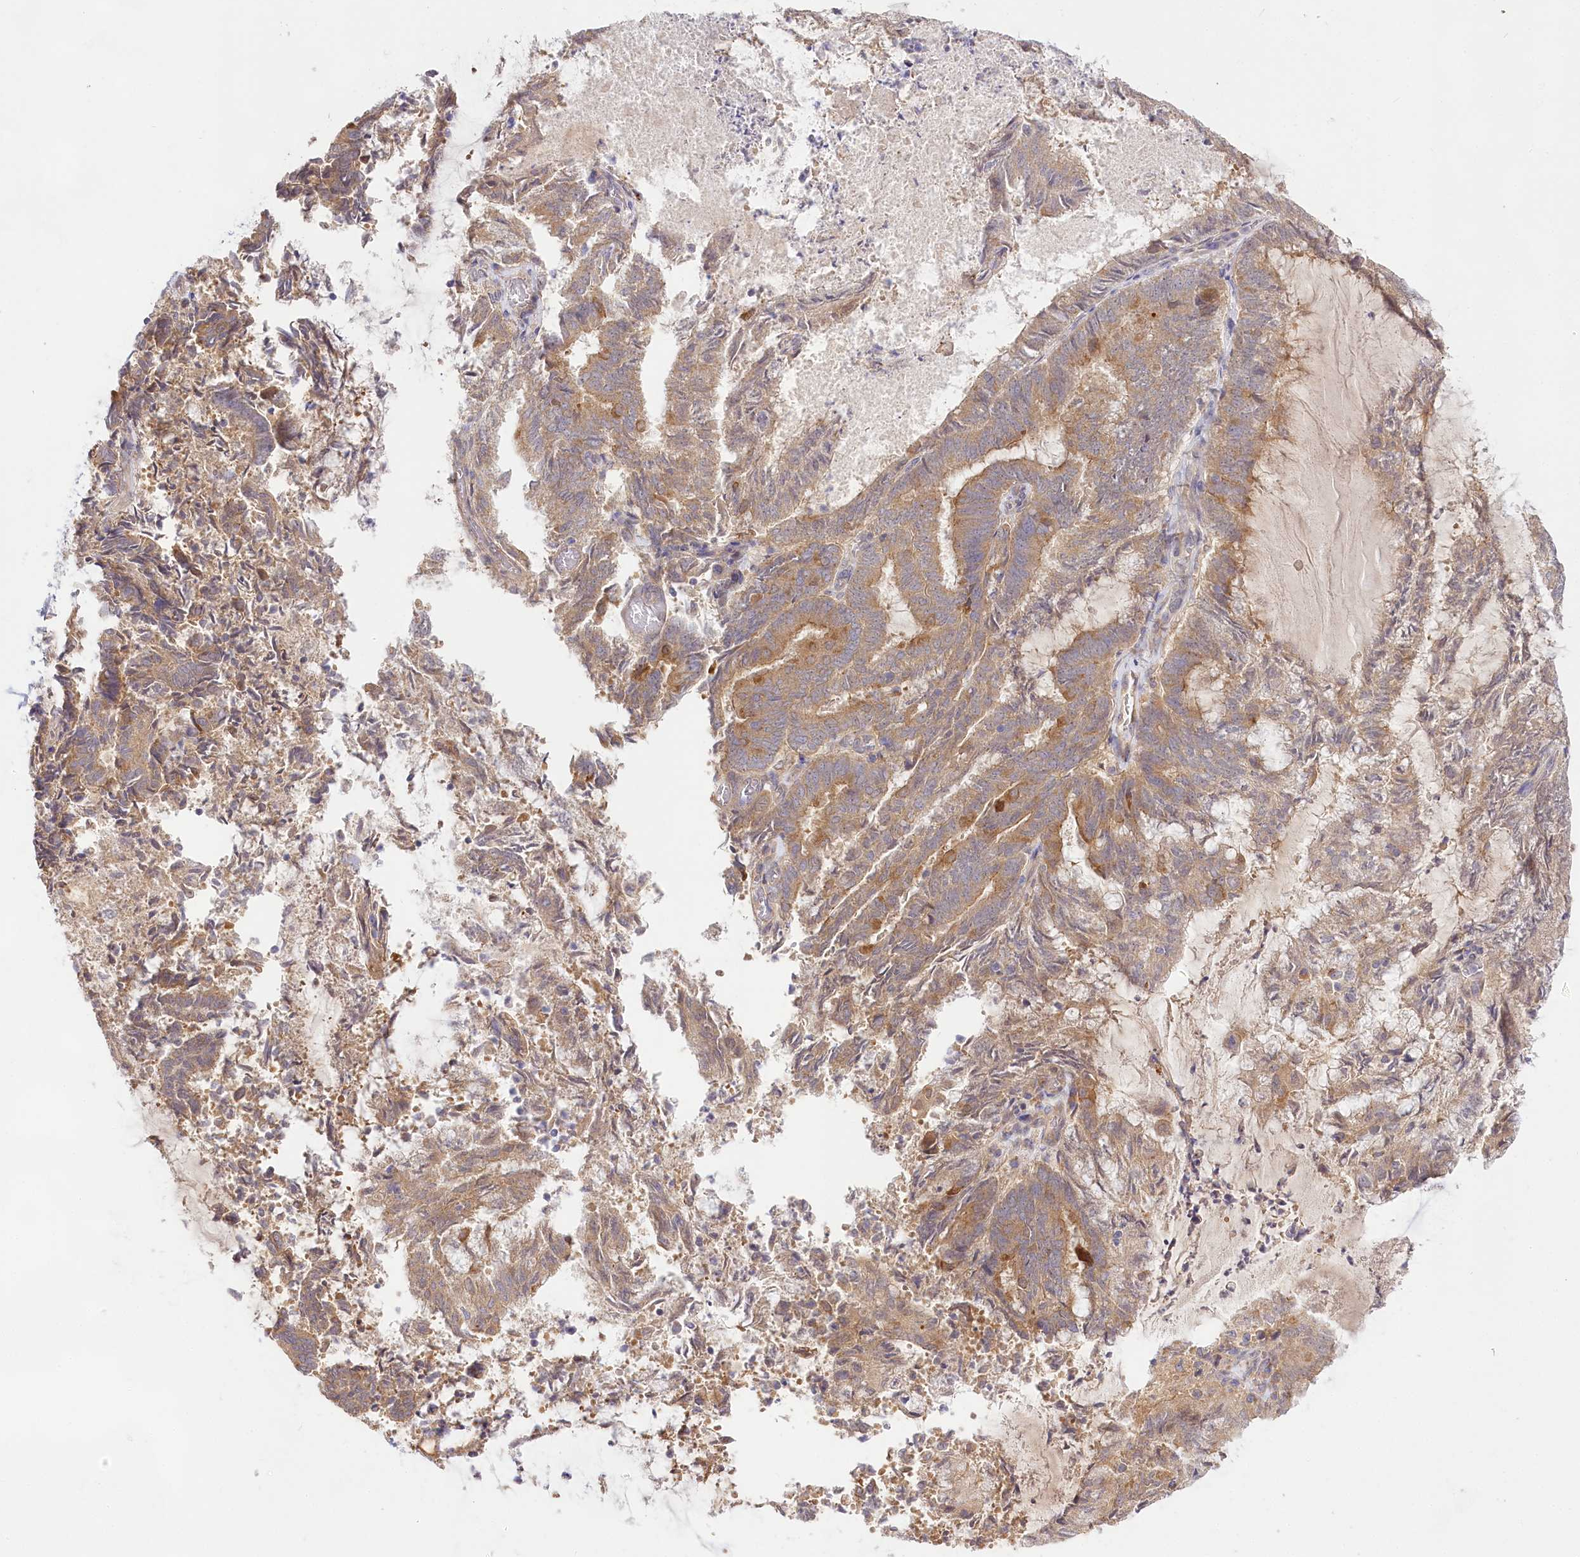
{"staining": {"intensity": "moderate", "quantity": ">75%", "location": "cytoplasmic/membranous"}, "tissue": "endometrial cancer", "cell_type": "Tumor cells", "image_type": "cancer", "snomed": [{"axis": "morphology", "description": "Adenocarcinoma, NOS"}, {"axis": "topography", "description": "Endometrium"}], "caption": "A brown stain shows moderate cytoplasmic/membranous positivity of a protein in human adenocarcinoma (endometrial) tumor cells.", "gene": "PYROXD1", "patient": {"sex": "female", "age": 80}}